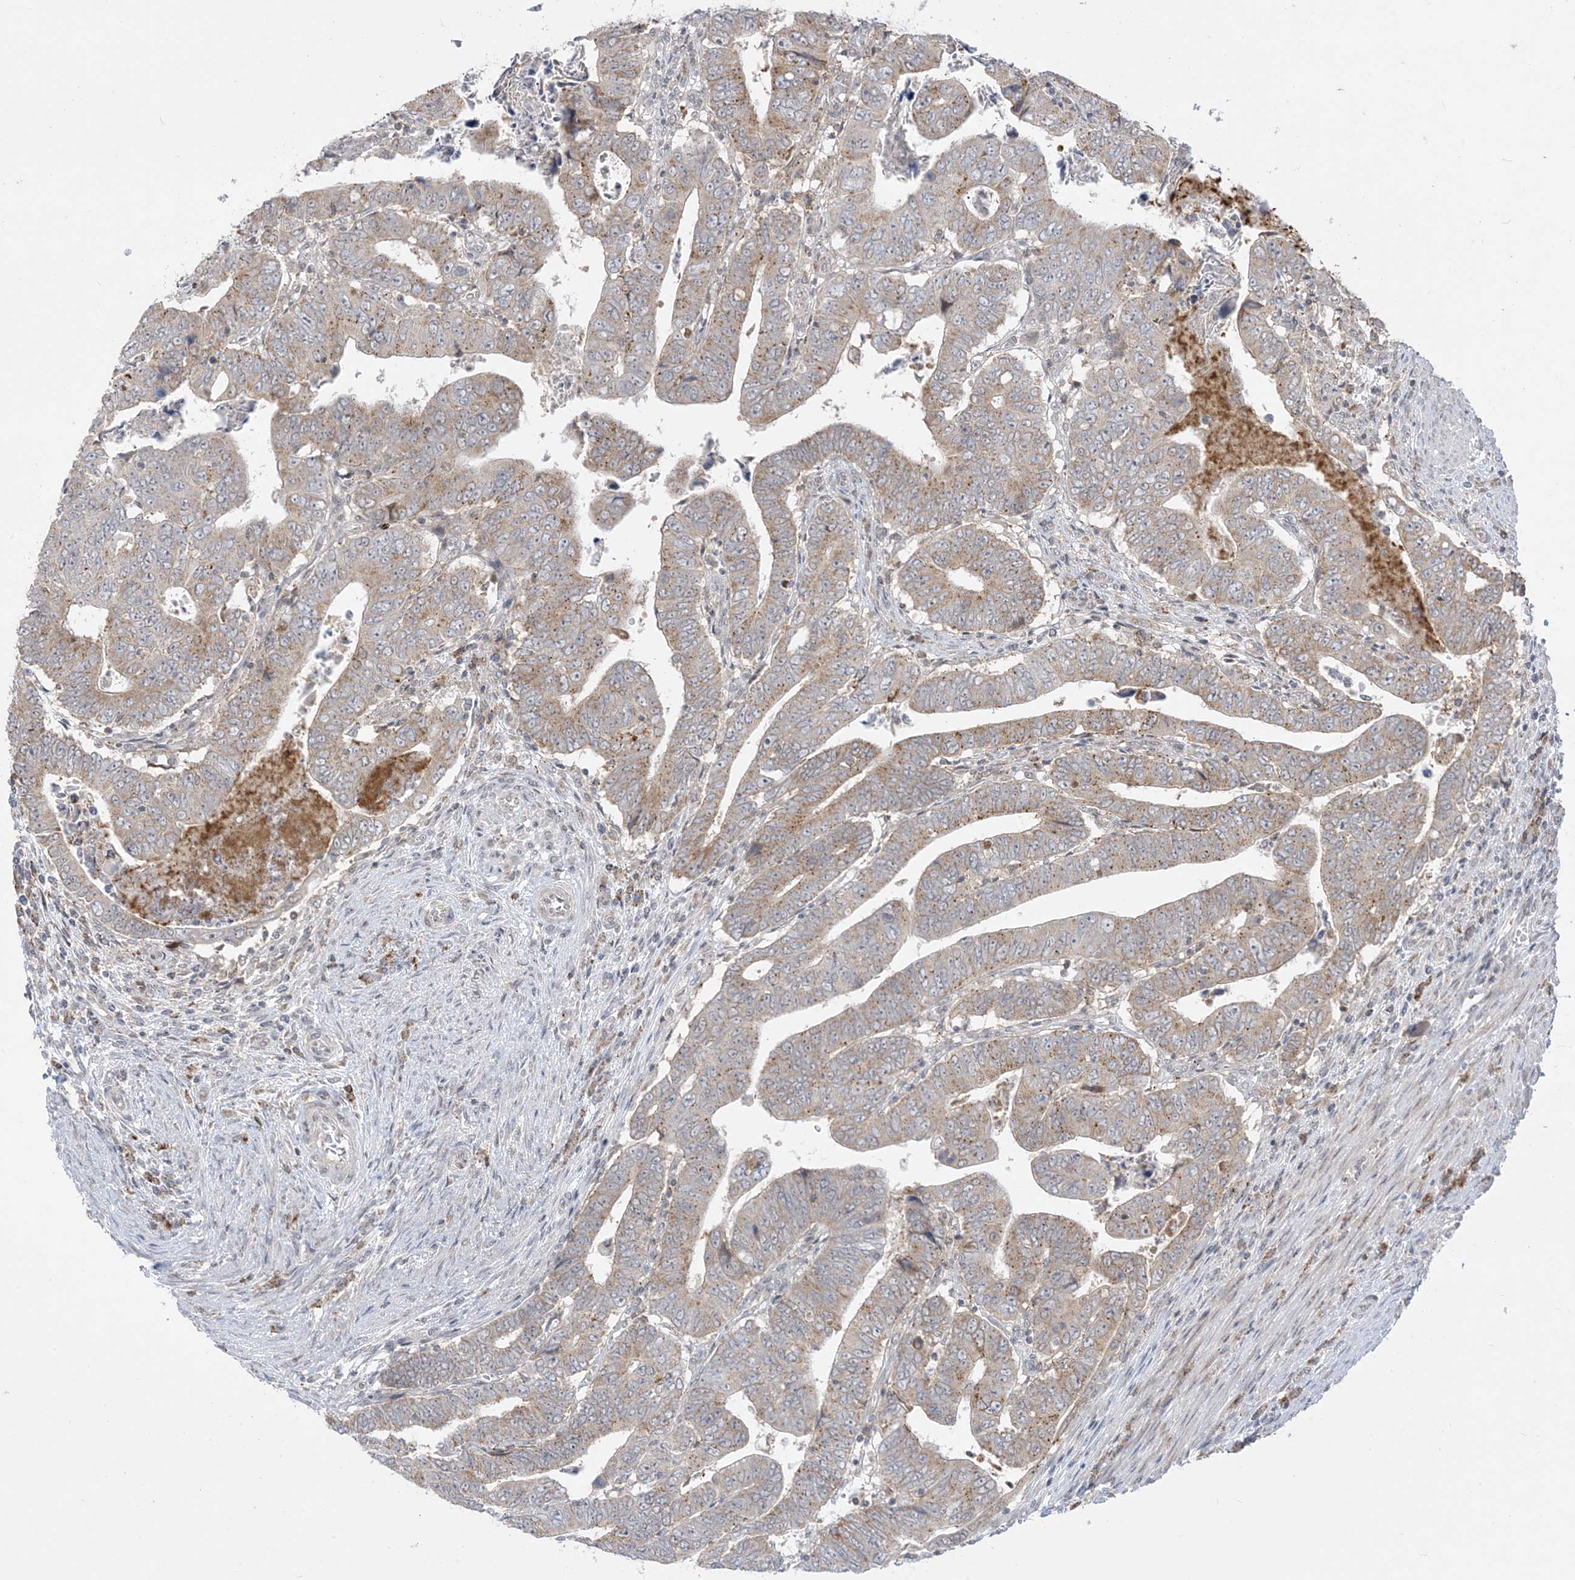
{"staining": {"intensity": "moderate", "quantity": "<25%", "location": "cytoplasmic/membranous"}, "tissue": "colorectal cancer", "cell_type": "Tumor cells", "image_type": "cancer", "snomed": [{"axis": "morphology", "description": "Normal tissue, NOS"}, {"axis": "morphology", "description": "Adenocarcinoma, NOS"}, {"axis": "topography", "description": "Rectum"}], "caption": "Colorectal adenocarcinoma was stained to show a protein in brown. There is low levels of moderate cytoplasmic/membranous expression in about <25% of tumor cells.", "gene": "KANSL3", "patient": {"sex": "female", "age": 65}}